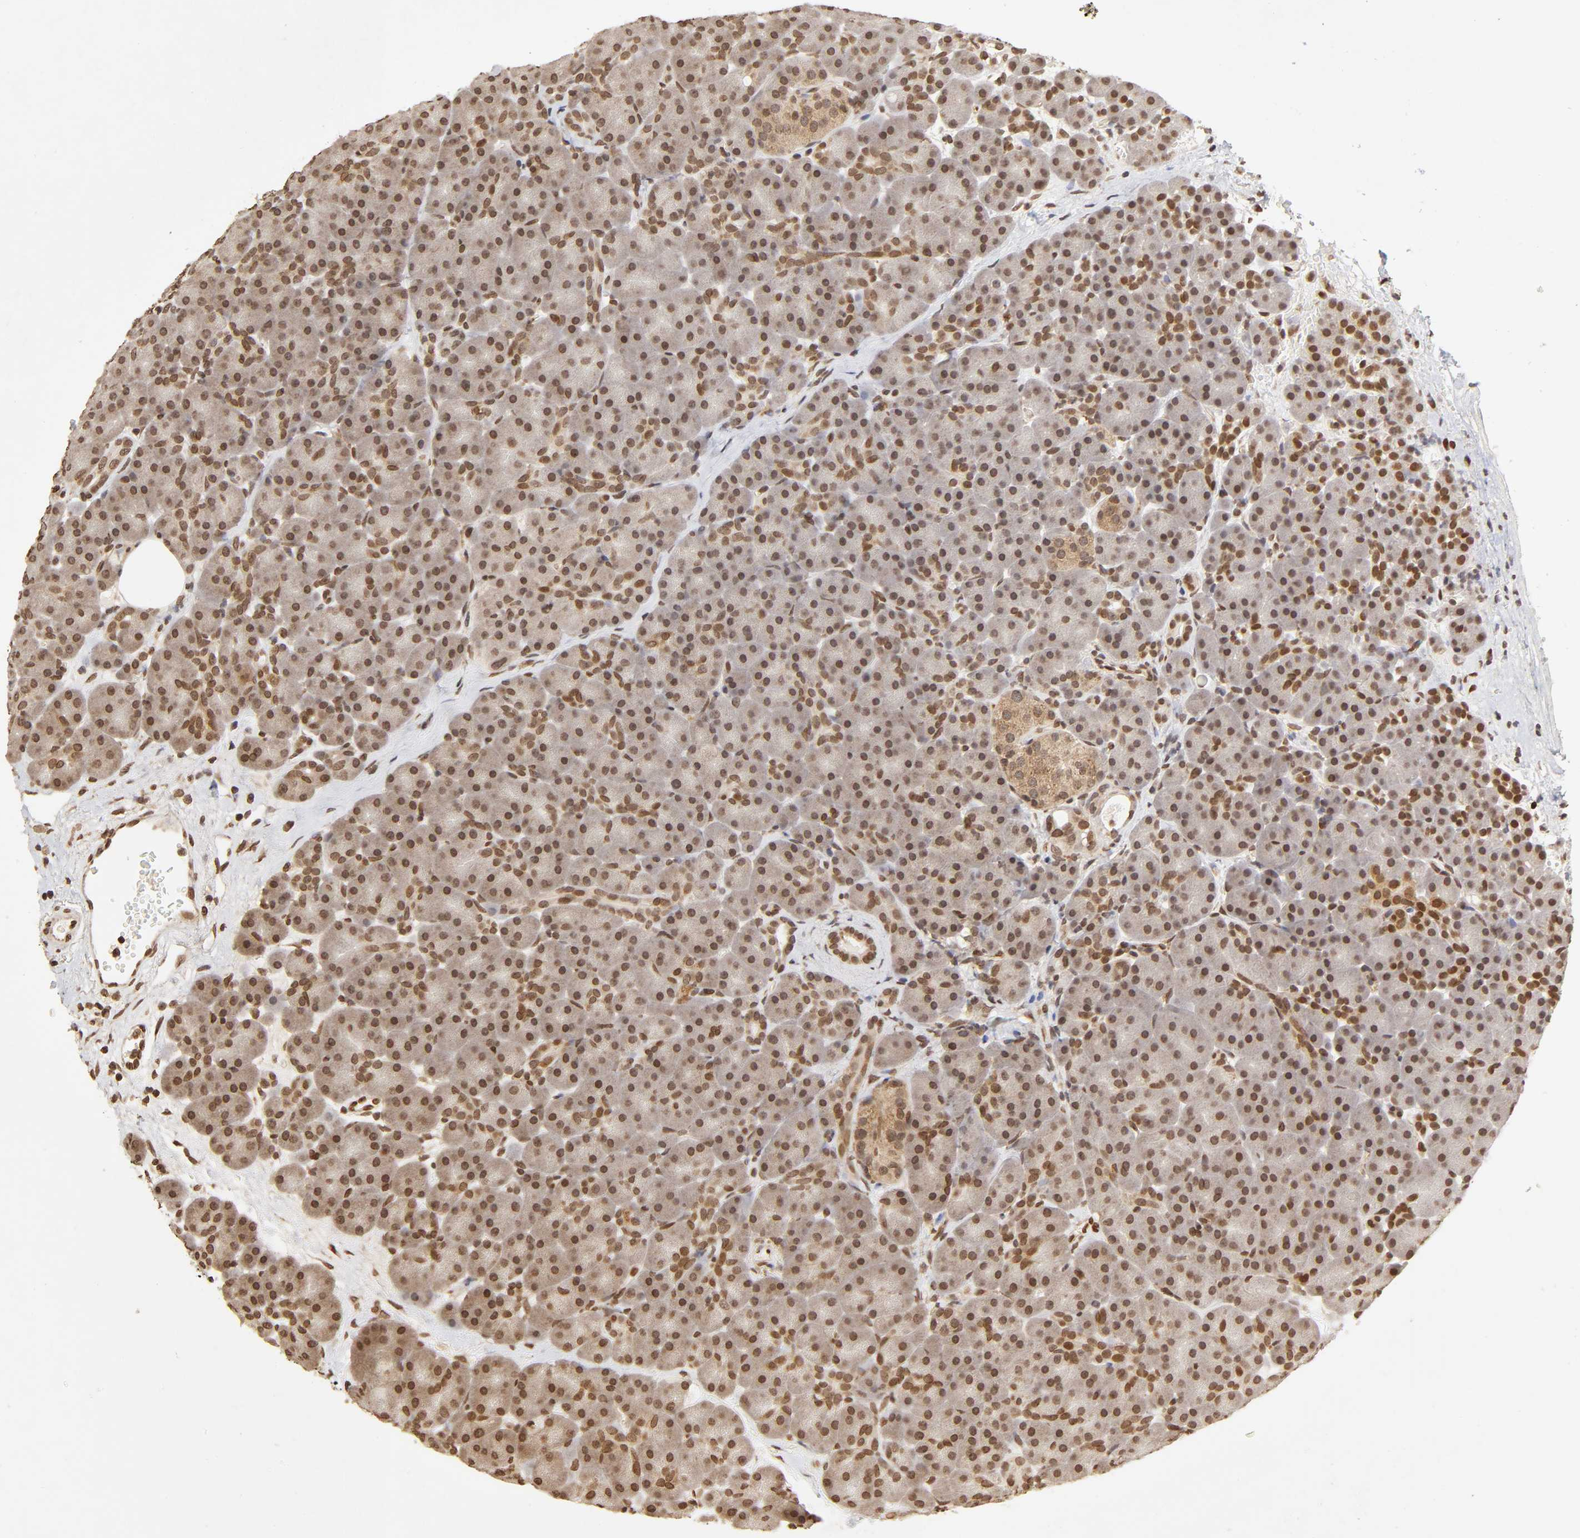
{"staining": {"intensity": "moderate", "quantity": "25%-75%", "location": "nuclear"}, "tissue": "pancreas", "cell_type": "Exocrine glandular cells", "image_type": "normal", "snomed": [{"axis": "morphology", "description": "Normal tissue, NOS"}, {"axis": "topography", "description": "Pancreas"}], "caption": "About 25%-75% of exocrine glandular cells in normal human pancreas reveal moderate nuclear protein expression as visualized by brown immunohistochemical staining.", "gene": "MLLT6", "patient": {"sex": "male", "age": 66}}